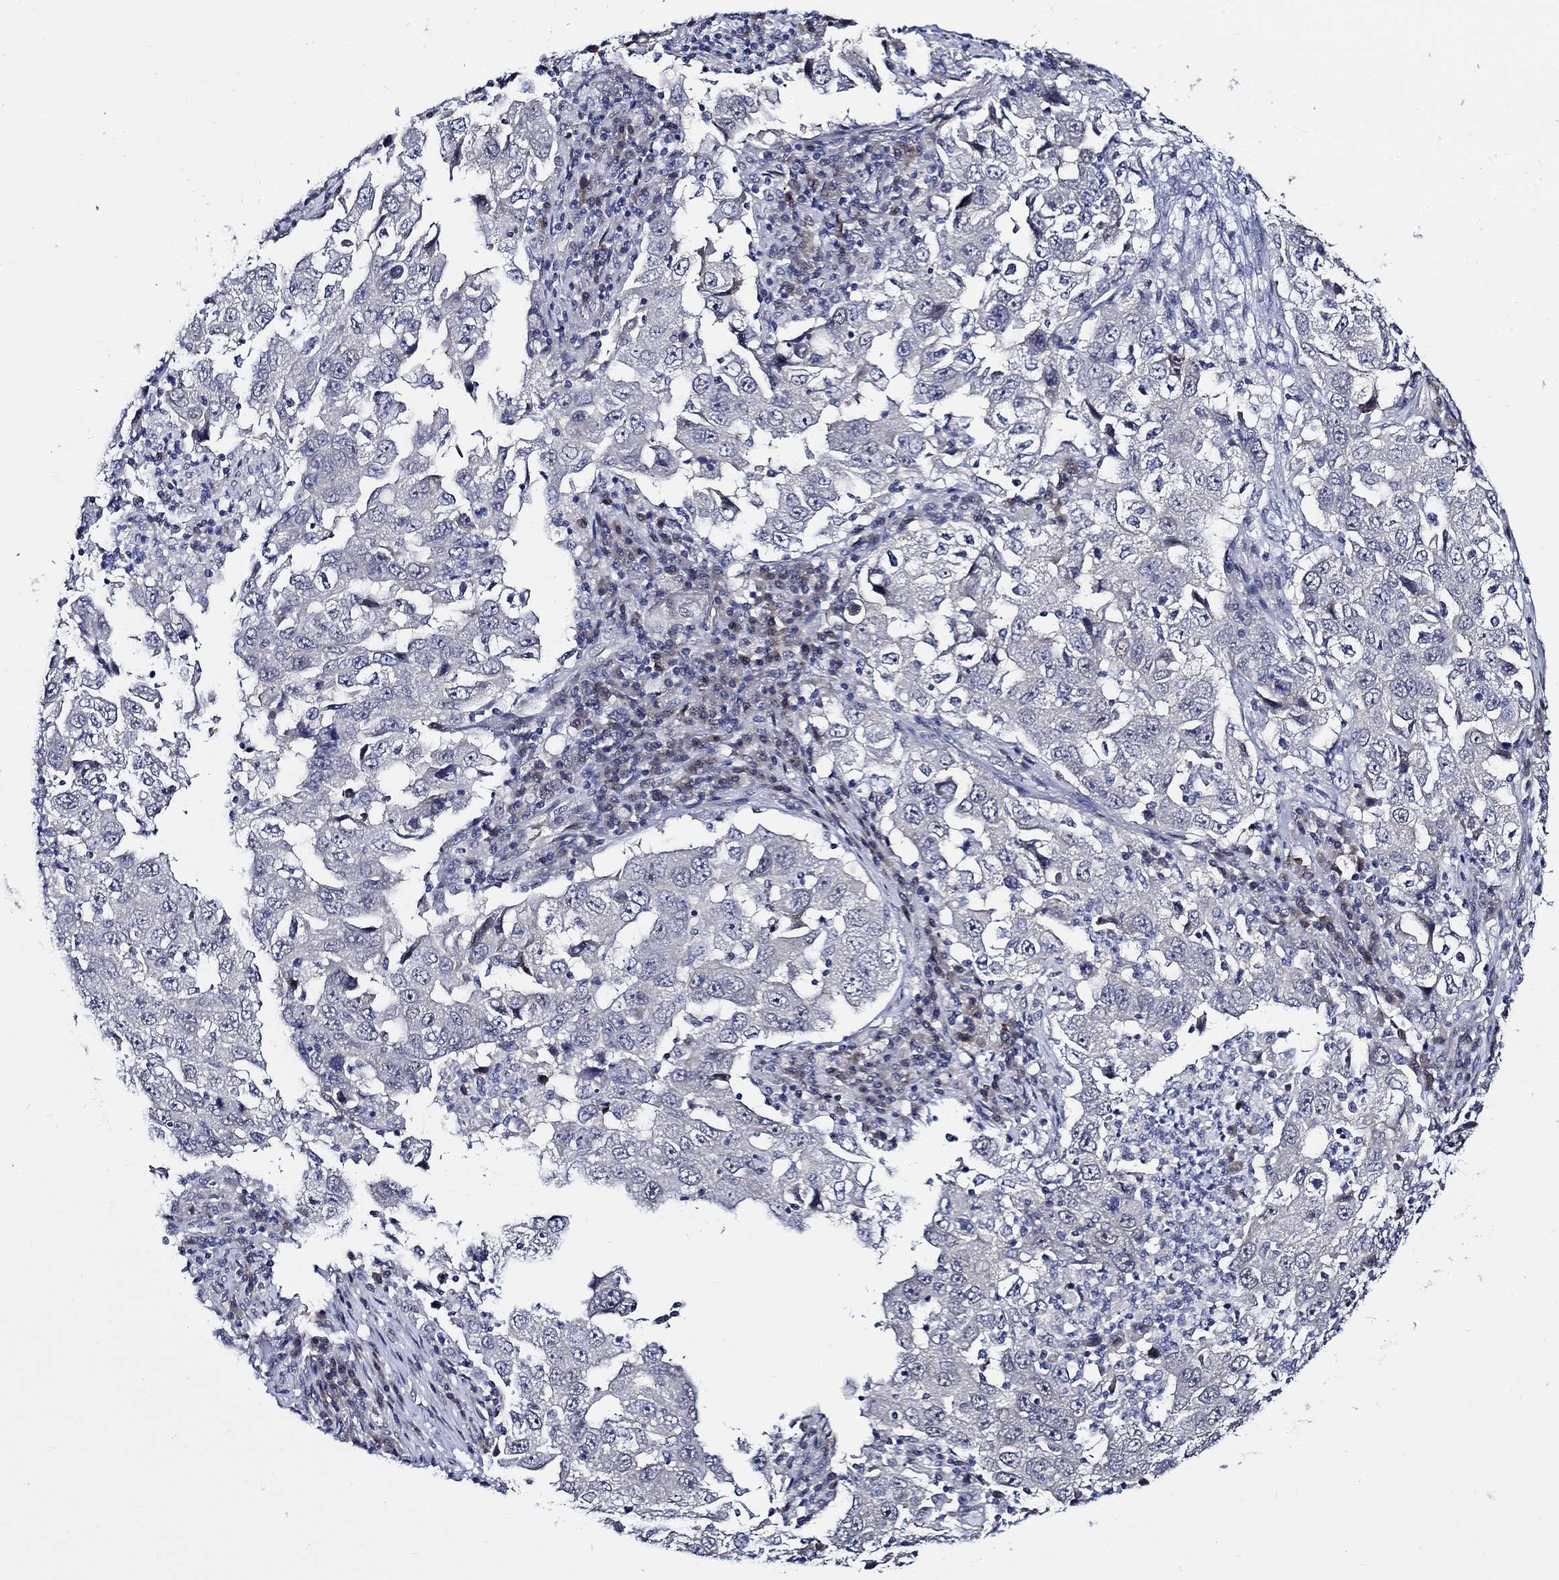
{"staining": {"intensity": "negative", "quantity": "none", "location": "none"}, "tissue": "lung cancer", "cell_type": "Tumor cells", "image_type": "cancer", "snomed": [{"axis": "morphology", "description": "Adenocarcinoma, NOS"}, {"axis": "topography", "description": "Lung"}], "caption": "High magnification brightfield microscopy of adenocarcinoma (lung) stained with DAB (3,3'-diaminobenzidine) (brown) and counterstained with hematoxylin (blue): tumor cells show no significant staining.", "gene": "C8orf48", "patient": {"sex": "male", "age": 73}}